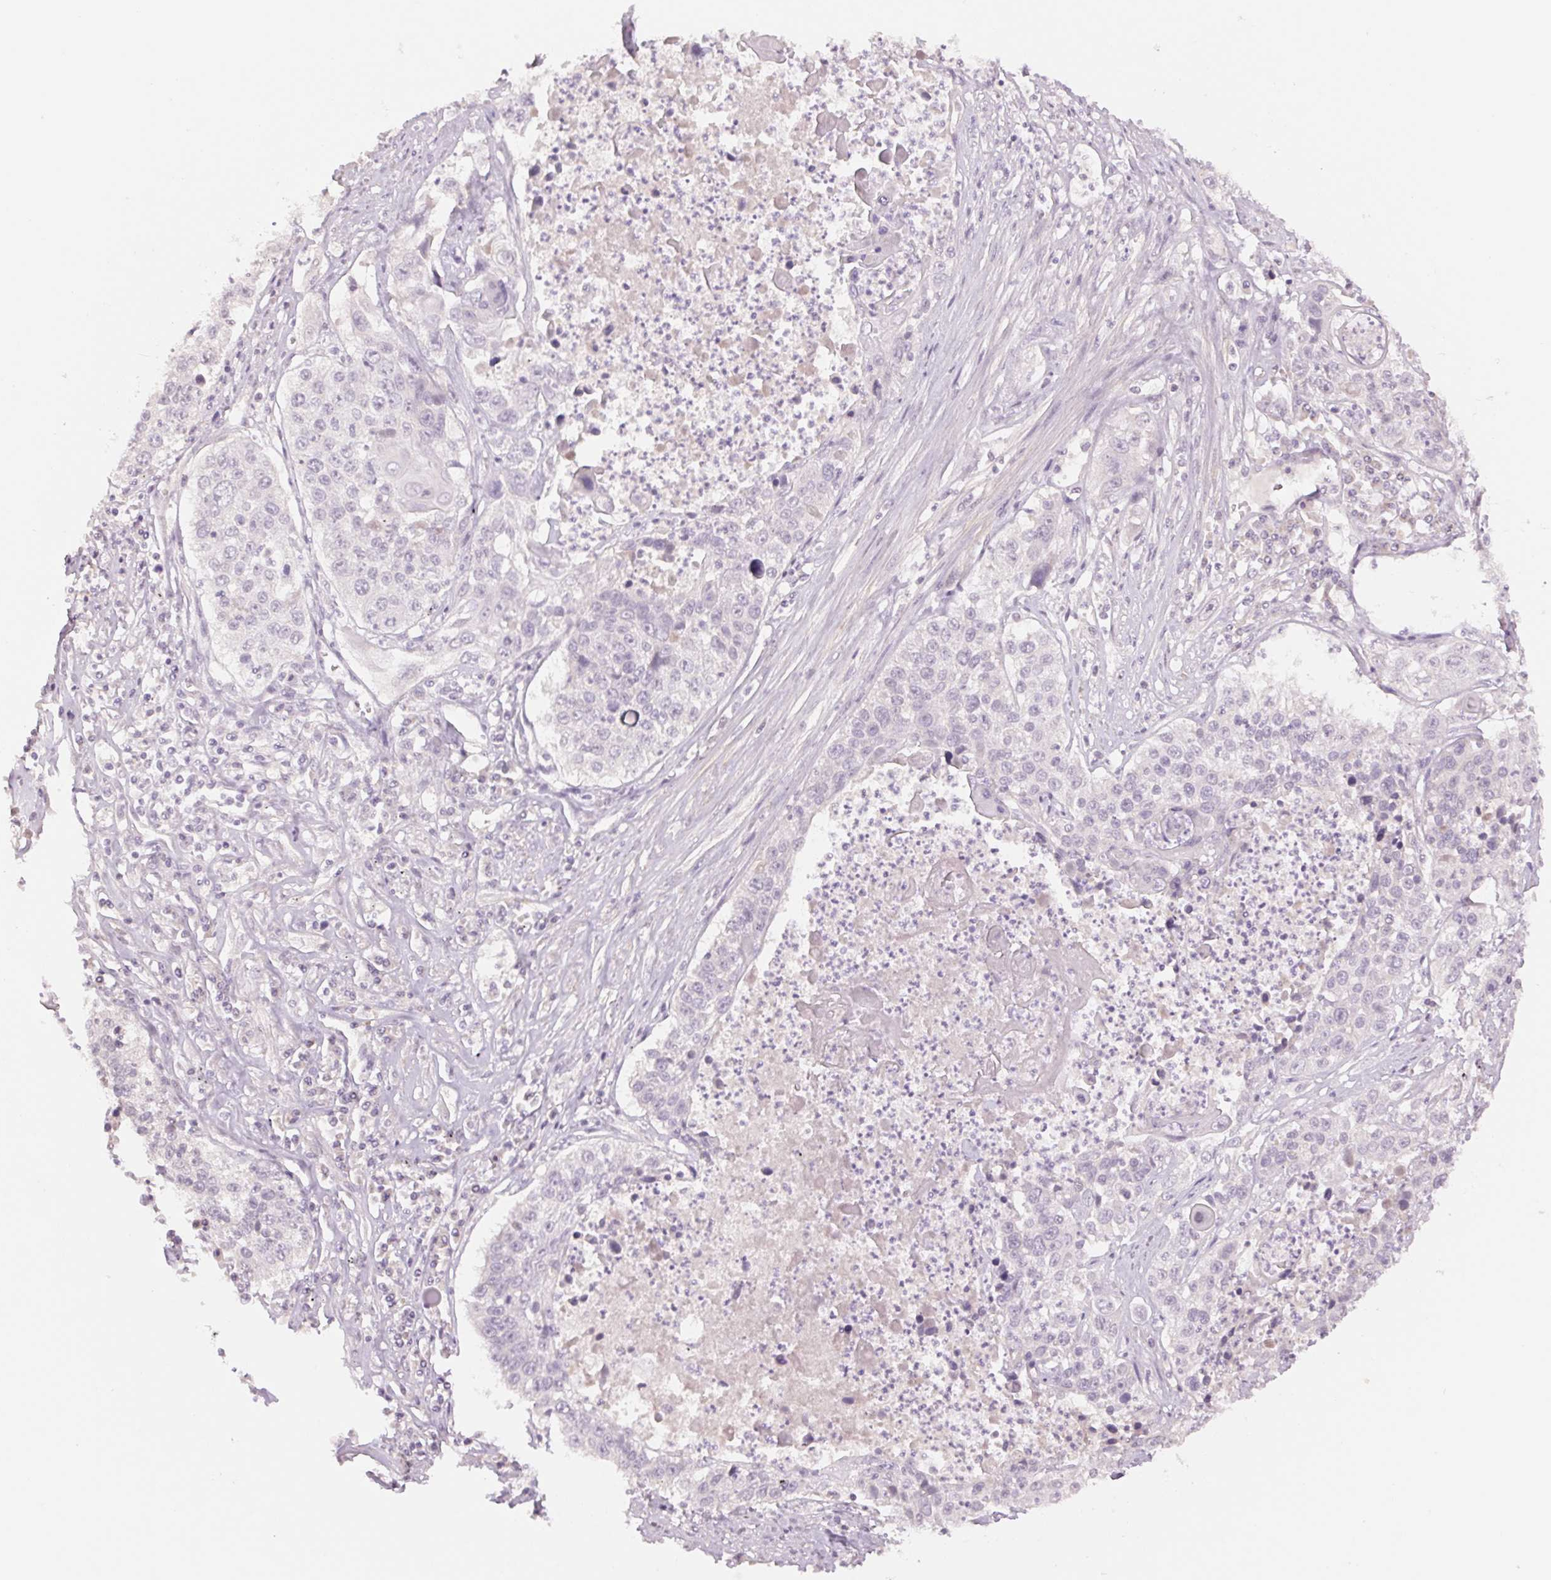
{"staining": {"intensity": "negative", "quantity": "none", "location": "none"}, "tissue": "lung cancer", "cell_type": "Tumor cells", "image_type": "cancer", "snomed": [{"axis": "morphology", "description": "Squamous cell carcinoma, NOS"}, {"axis": "morphology", "description": "Squamous cell carcinoma, metastatic, NOS"}, {"axis": "topography", "description": "Lung"}, {"axis": "topography", "description": "Pleura, NOS"}], "caption": "A histopathology image of human lung metastatic squamous cell carcinoma is negative for staining in tumor cells. The staining is performed using DAB (3,3'-diaminobenzidine) brown chromogen with nuclei counter-stained in using hematoxylin.", "gene": "PPIA", "patient": {"sex": "male", "age": 72}}